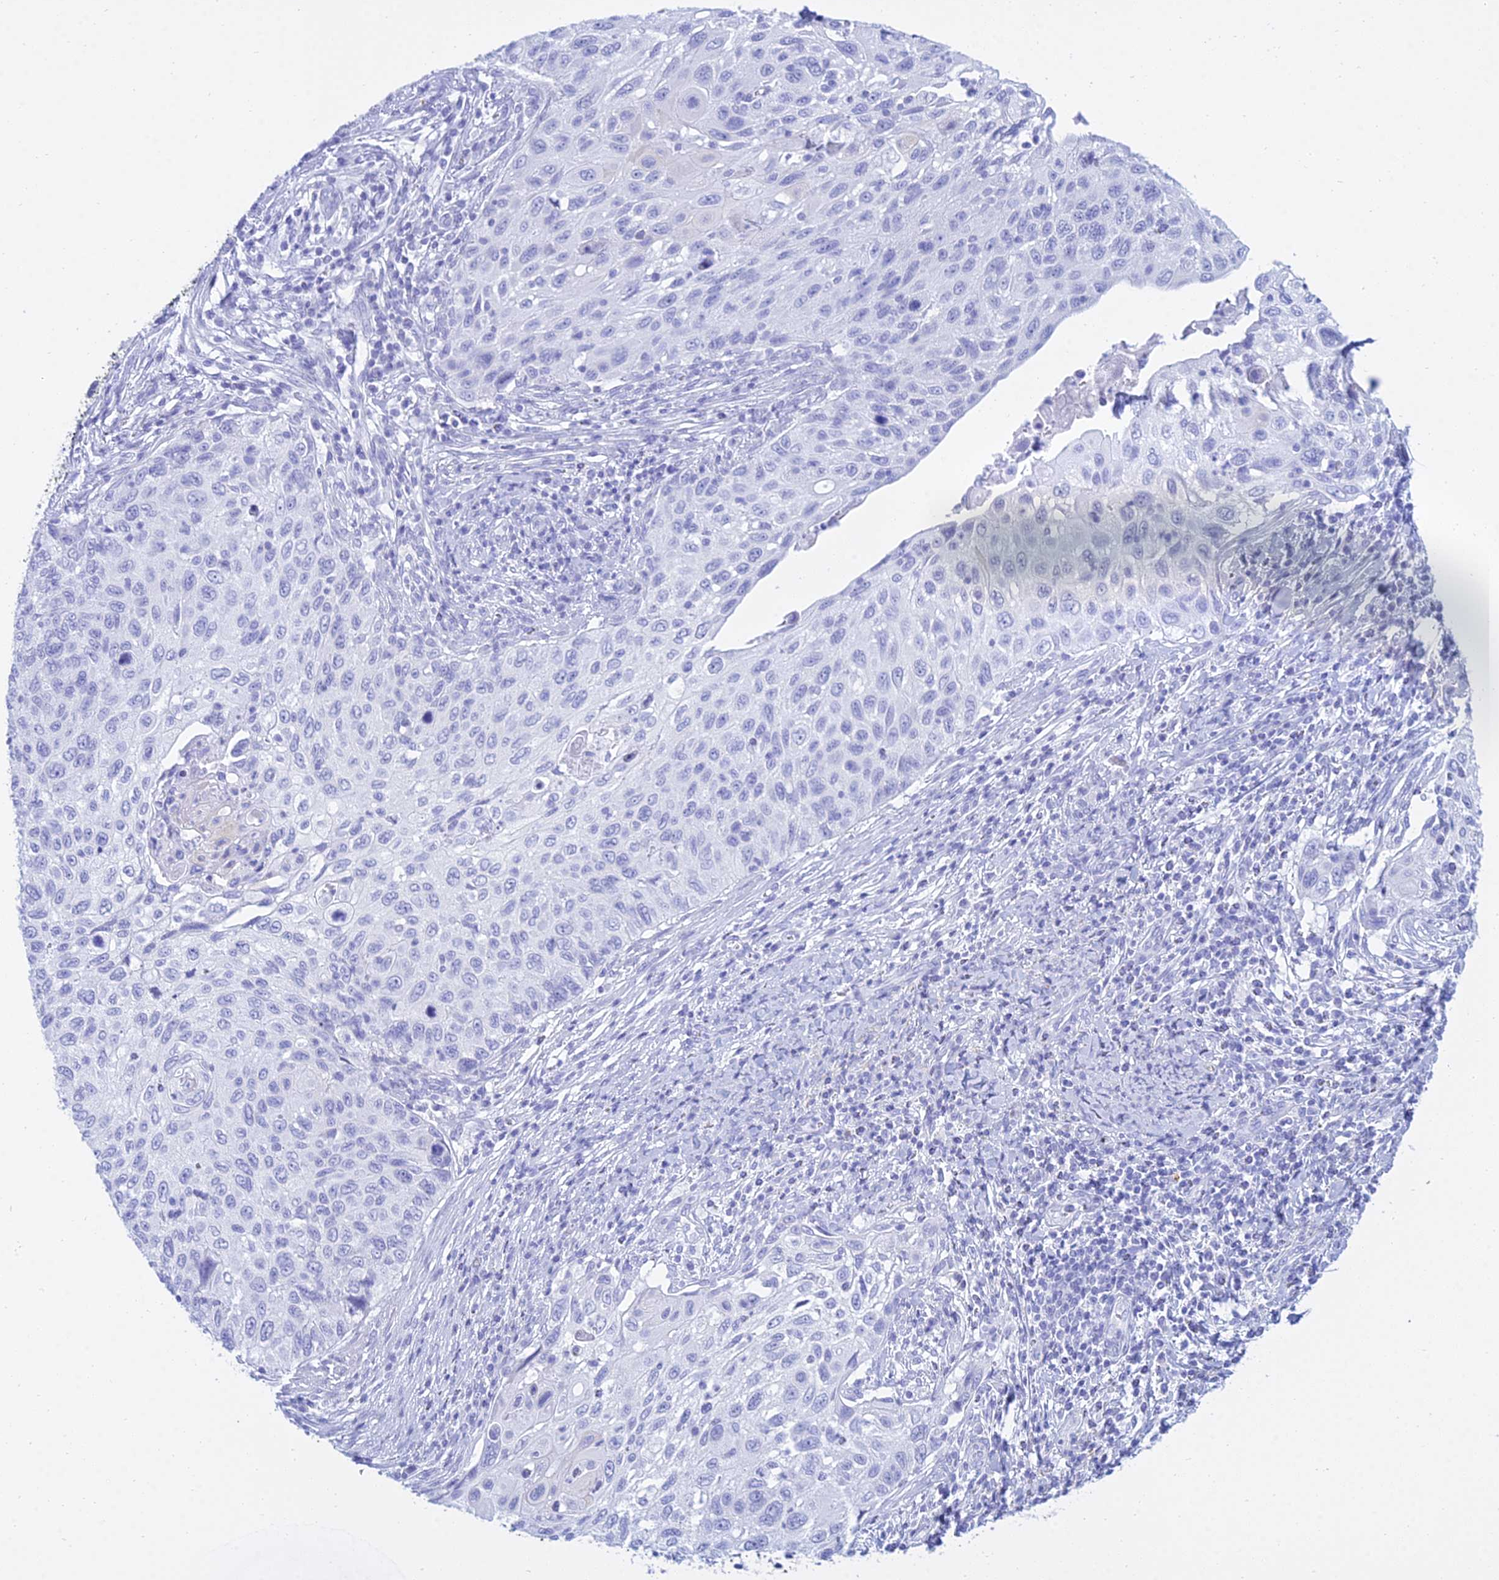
{"staining": {"intensity": "negative", "quantity": "none", "location": "none"}, "tissue": "cervical cancer", "cell_type": "Tumor cells", "image_type": "cancer", "snomed": [{"axis": "morphology", "description": "Squamous cell carcinoma, NOS"}, {"axis": "topography", "description": "Cervix"}], "caption": "Immunohistochemistry (IHC) image of cervical cancer stained for a protein (brown), which displays no expression in tumor cells.", "gene": "PATE4", "patient": {"sex": "female", "age": 70}}